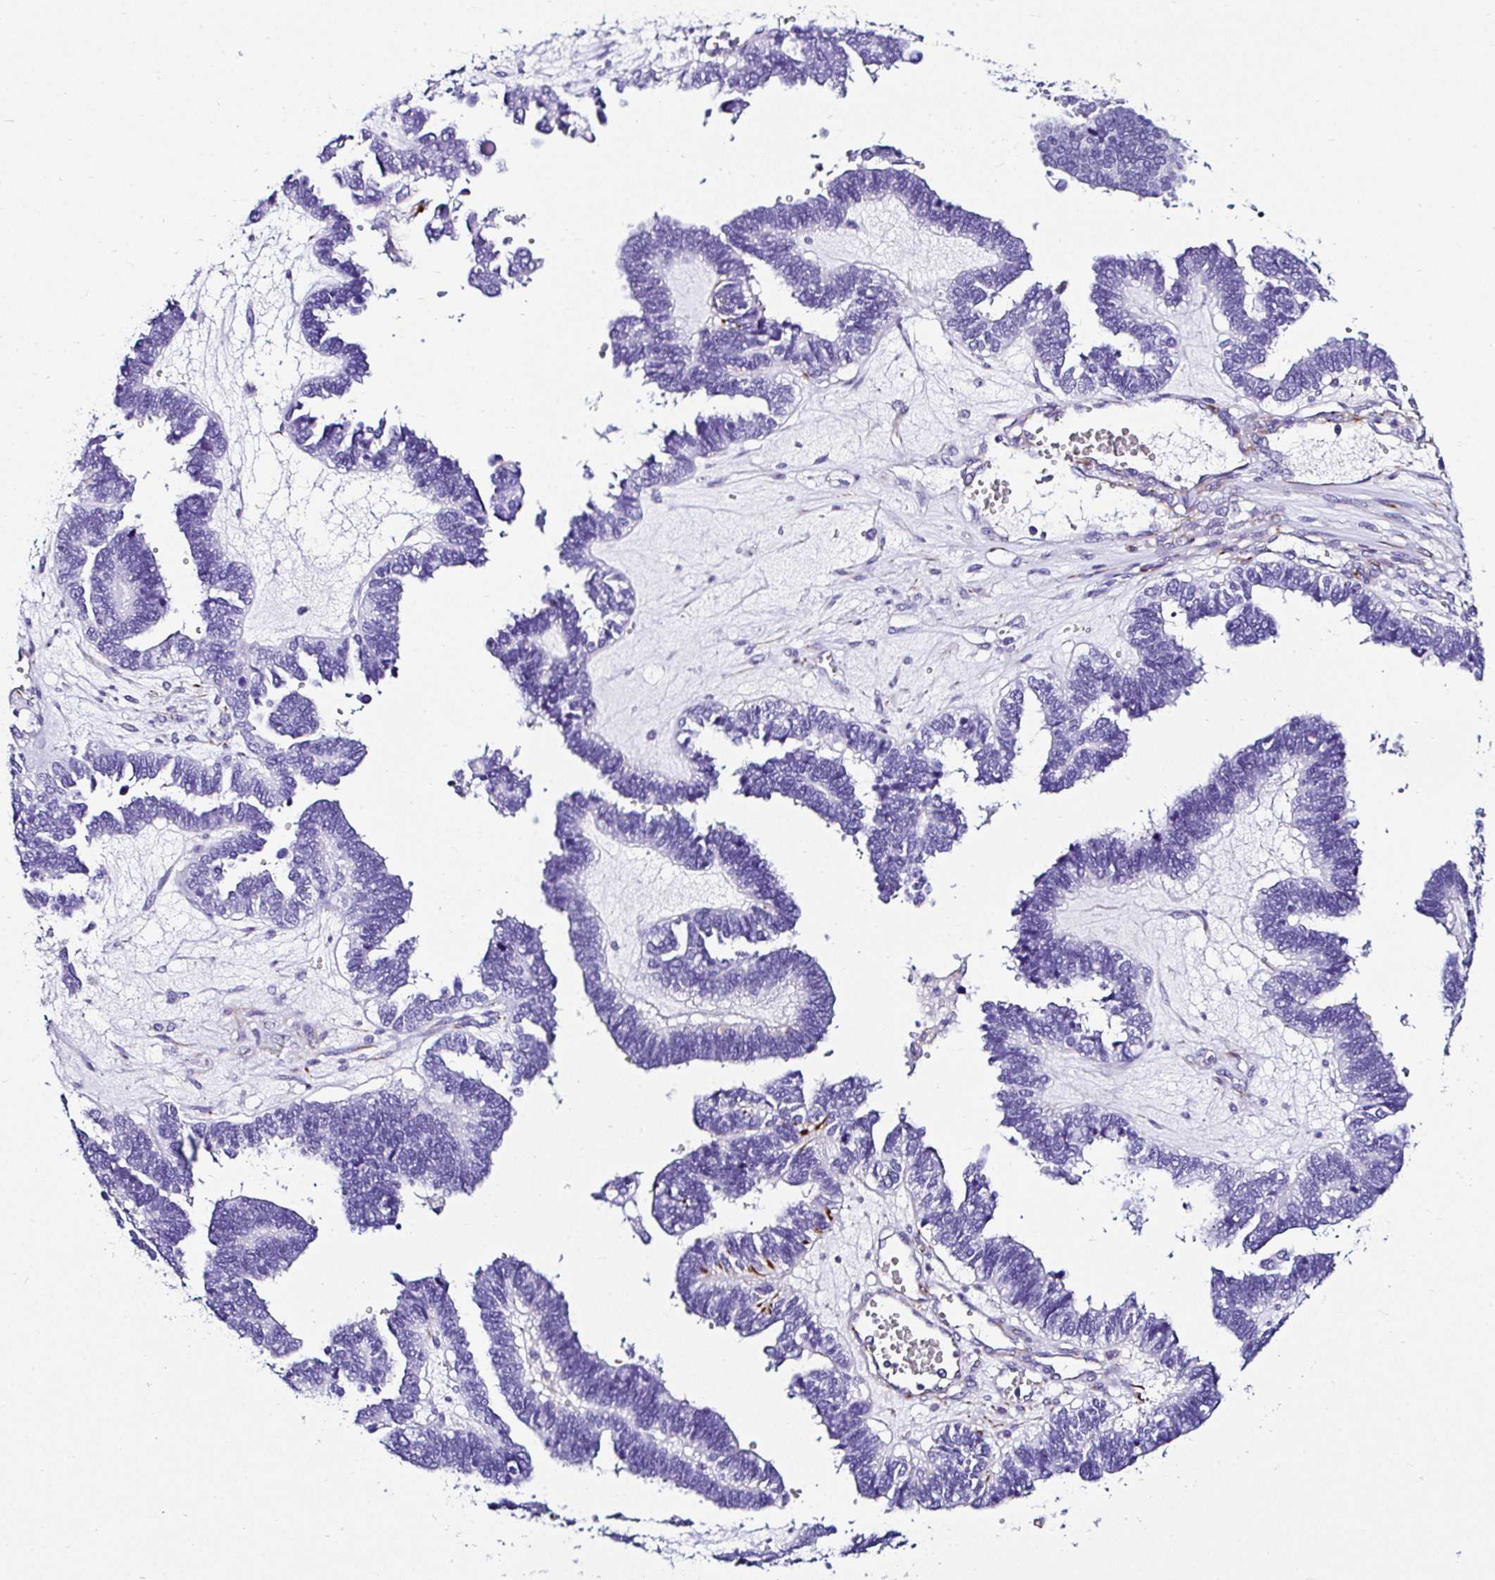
{"staining": {"intensity": "negative", "quantity": "none", "location": "none"}, "tissue": "ovarian cancer", "cell_type": "Tumor cells", "image_type": "cancer", "snomed": [{"axis": "morphology", "description": "Cystadenocarcinoma, serous, NOS"}, {"axis": "topography", "description": "Ovary"}], "caption": "Serous cystadenocarcinoma (ovarian) was stained to show a protein in brown. There is no significant staining in tumor cells.", "gene": "DEPDC5", "patient": {"sex": "female", "age": 51}}